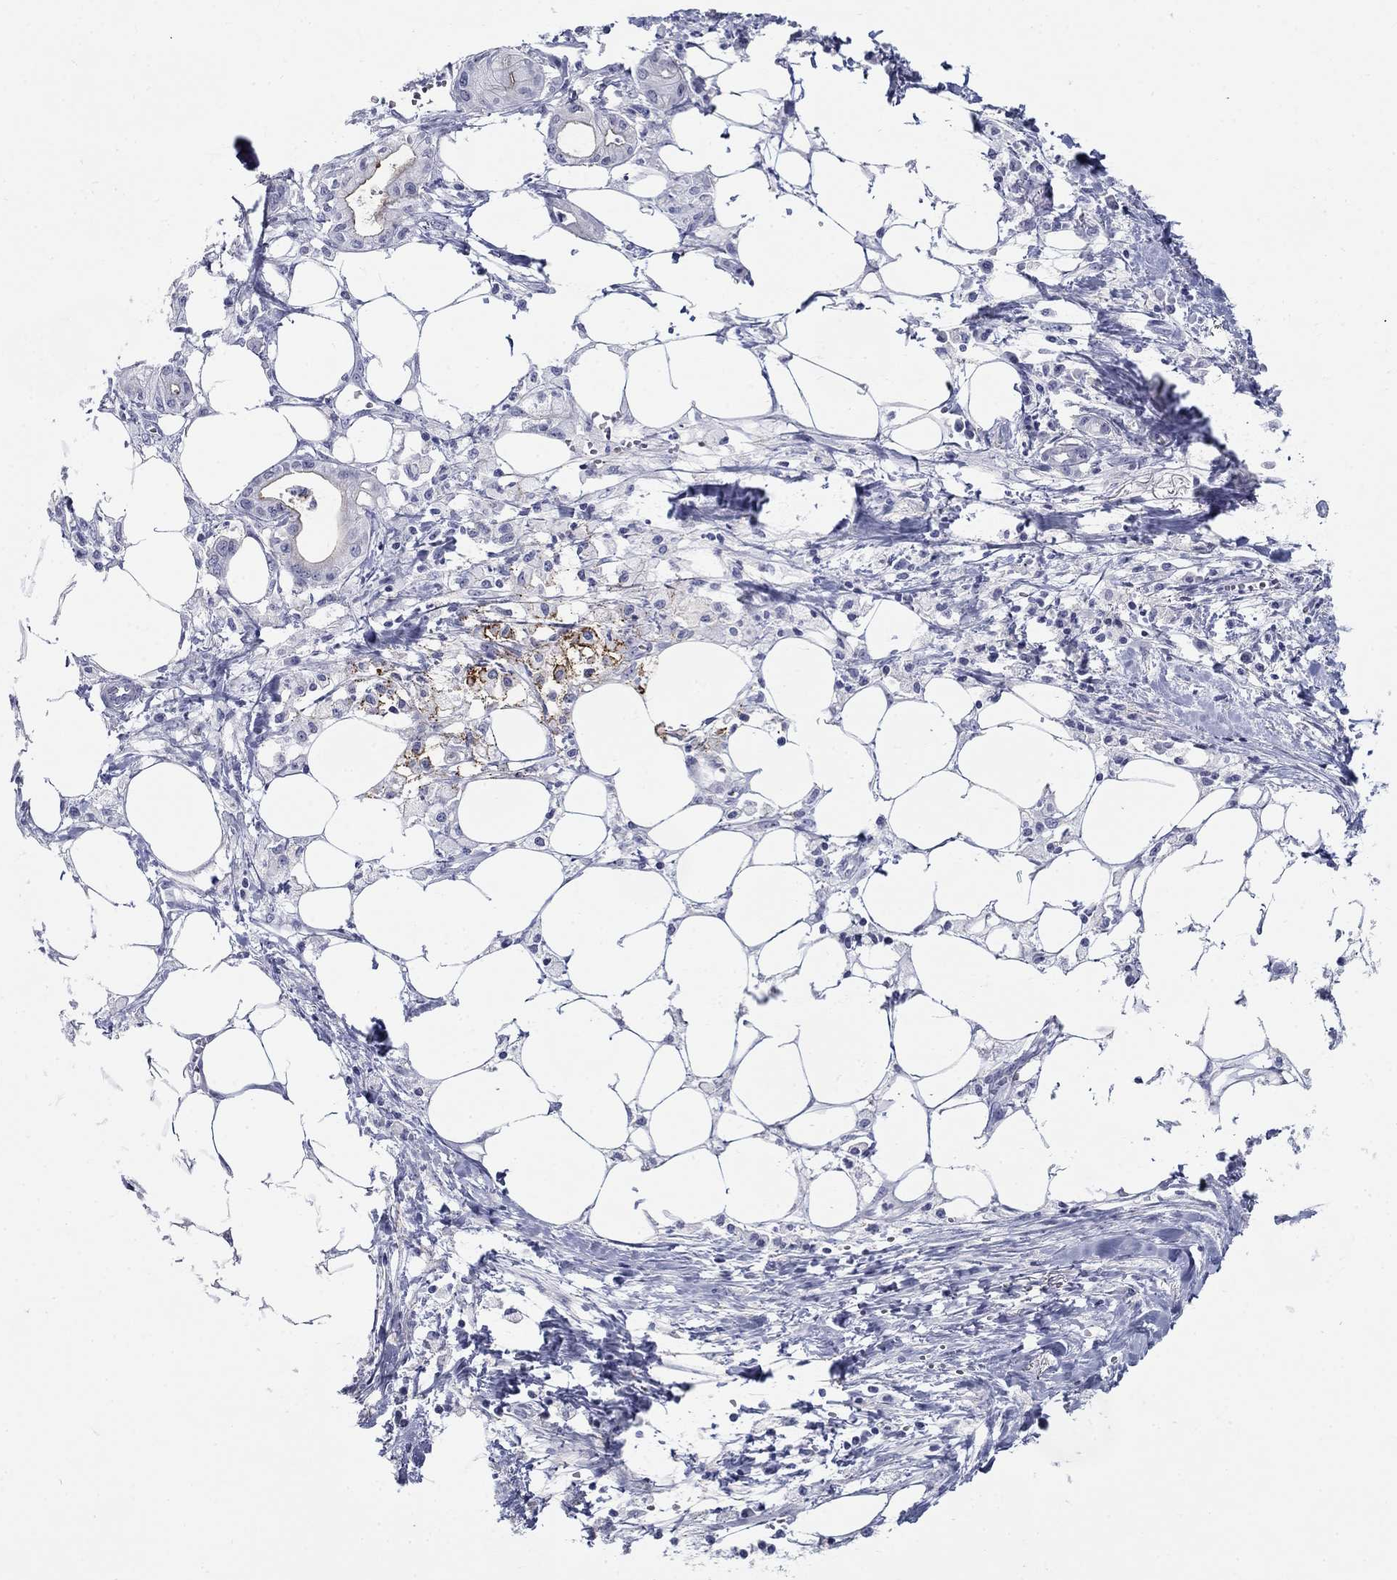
{"staining": {"intensity": "strong", "quantity": "<25%", "location": "cytoplasmic/membranous"}, "tissue": "pancreatic cancer", "cell_type": "Tumor cells", "image_type": "cancer", "snomed": [{"axis": "morphology", "description": "Adenocarcinoma, NOS"}, {"axis": "topography", "description": "Pancreas"}], "caption": "Strong cytoplasmic/membranous positivity for a protein is identified in about <25% of tumor cells of pancreatic adenocarcinoma using IHC.", "gene": "C4orf19", "patient": {"sex": "male", "age": 71}}